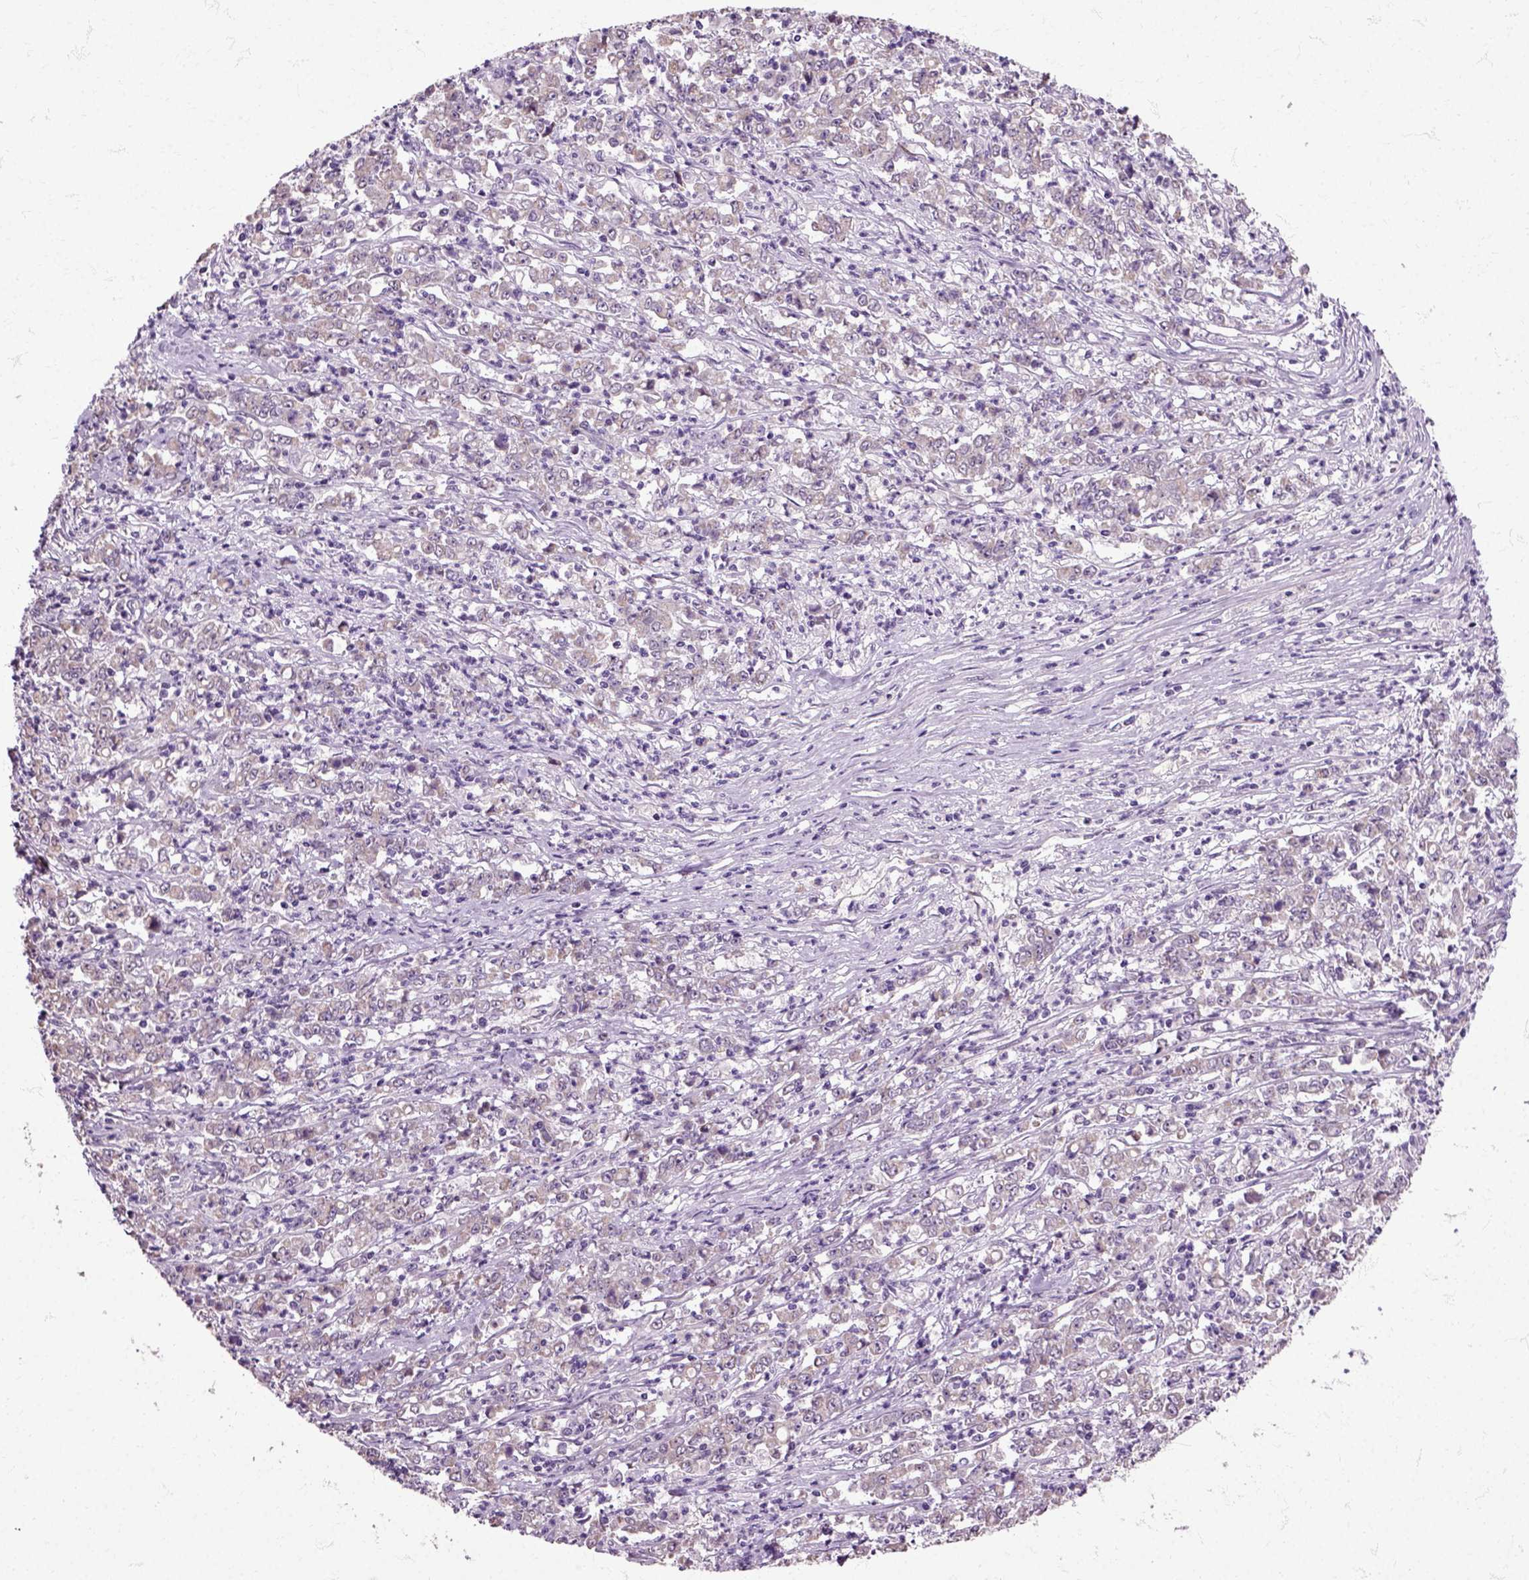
{"staining": {"intensity": "negative", "quantity": "none", "location": "none"}, "tissue": "stomach cancer", "cell_type": "Tumor cells", "image_type": "cancer", "snomed": [{"axis": "morphology", "description": "Adenocarcinoma, NOS"}, {"axis": "topography", "description": "Stomach, lower"}], "caption": "Human stomach cancer (adenocarcinoma) stained for a protein using immunohistochemistry demonstrates no positivity in tumor cells.", "gene": "HSPA2", "patient": {"sex": "female", "age": 71}}